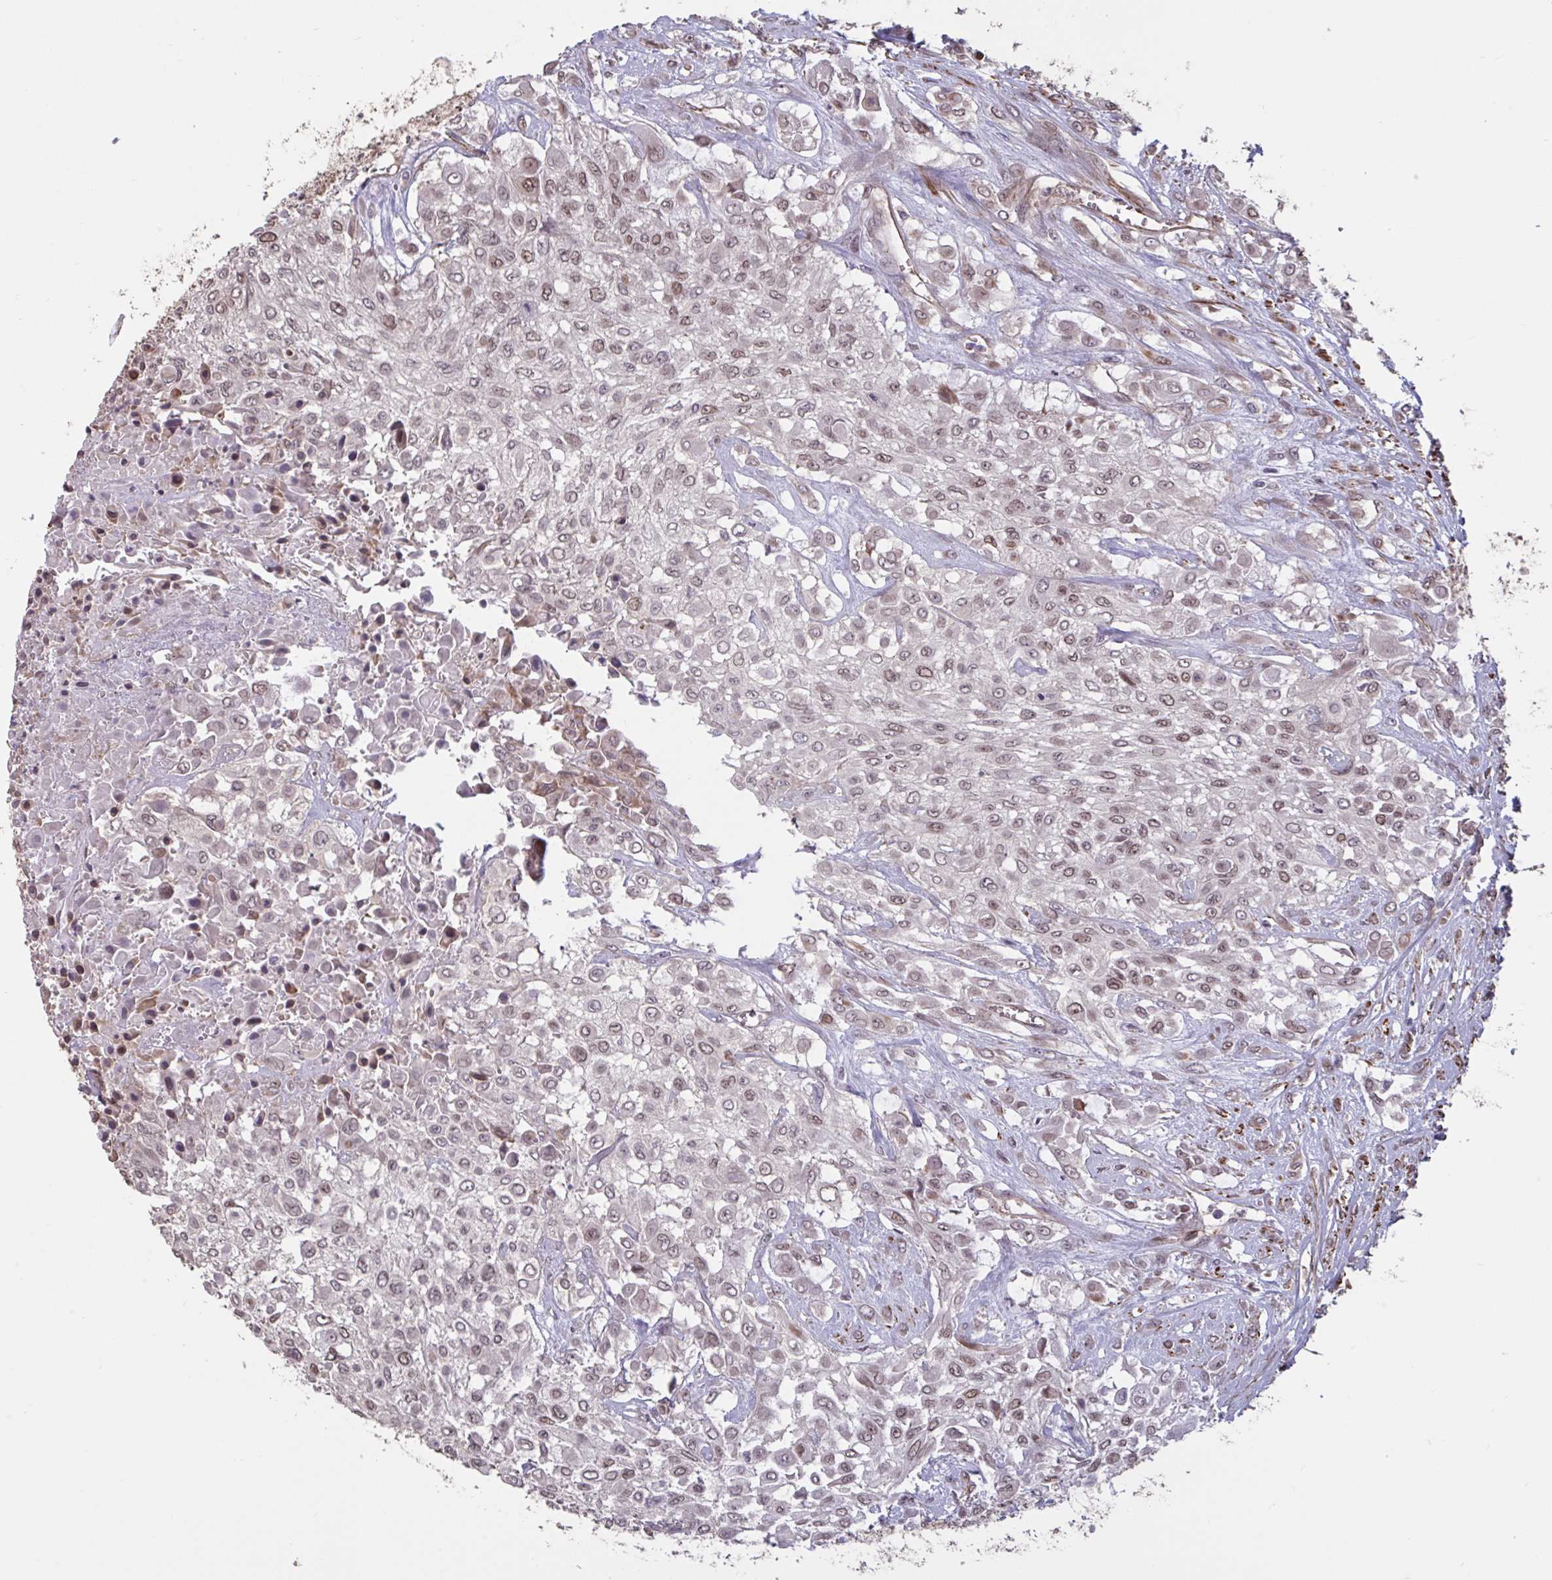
{"staining": {"intensity": "moderate", "quantity": ">75%", "location": "nuclear"}, "tissue": "urothelial cancer", "cell_type": "Tumor cells", "image_type": "cancer", "snomed": [{"axis": "morphology", "description": "Urothelial carcinoma, High grade"}, {"axis": "topography", "description": "Urinary bladder"}], "caption": "The micrograph displays staining of urothelial cancer, revealing moderate nuclear protein staining (brown color) within tumor cells.", "gene": "IPO5", "patient": {"sex": "male", "age": 57}}